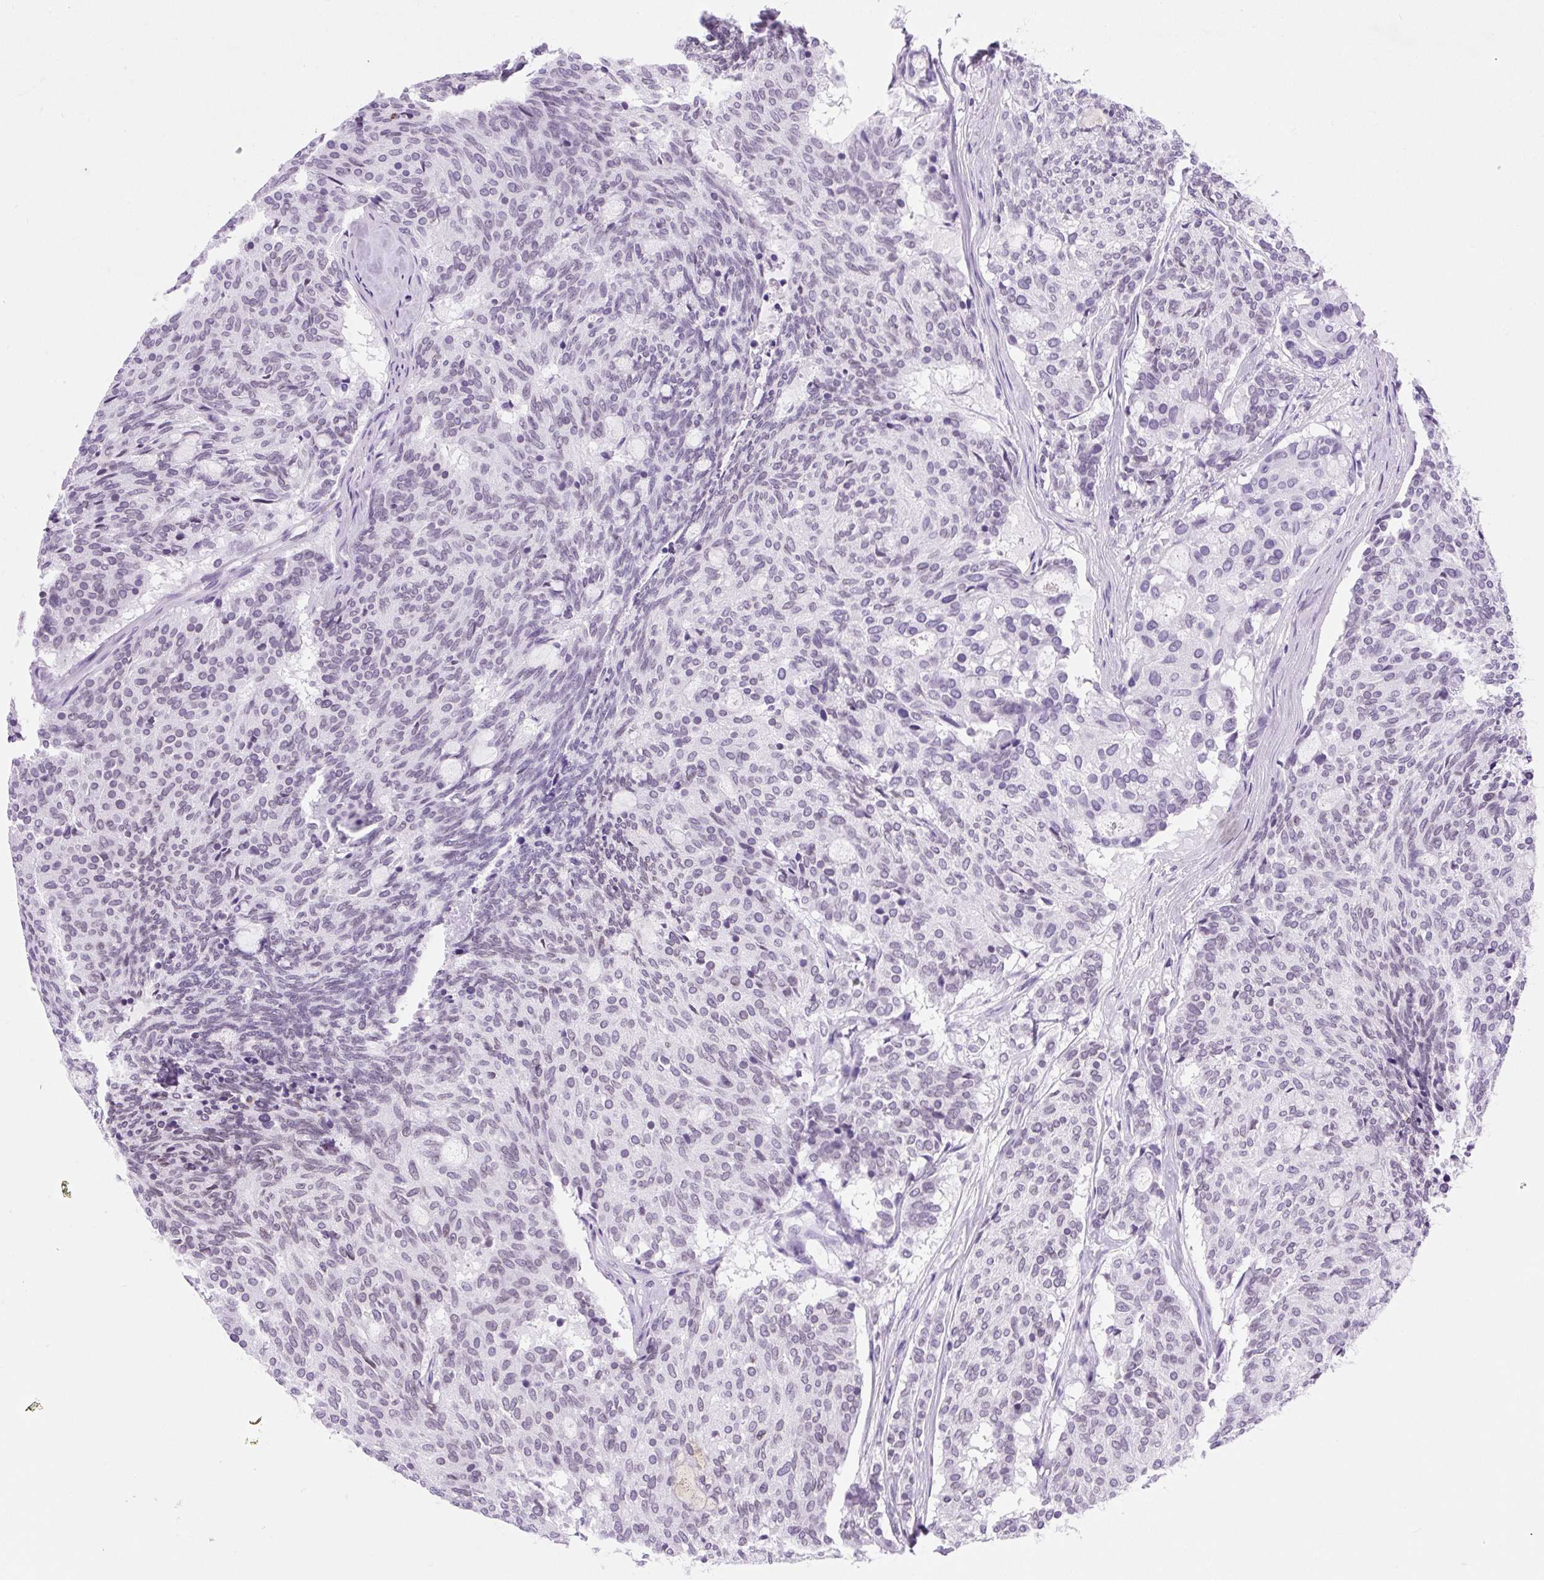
{"staining": {"intensity": "negative", "quantity": "none", "location": "none"}, "tissue": "carcinoid", "cell_type": "Tumor cells", "image_type": "cancer", "snomed": [{"axis": "morphology", "description": "Carcinoid, malignant, NOS"}, {"axis": "topography", "description": "Pancreas"}], "caption": "The immunohistochemistry micrograph has no significant expression in tumor cells of carcinoid tissue.", "gene": "VPREB1", "patient": {"sex": "female", "age": 54}}